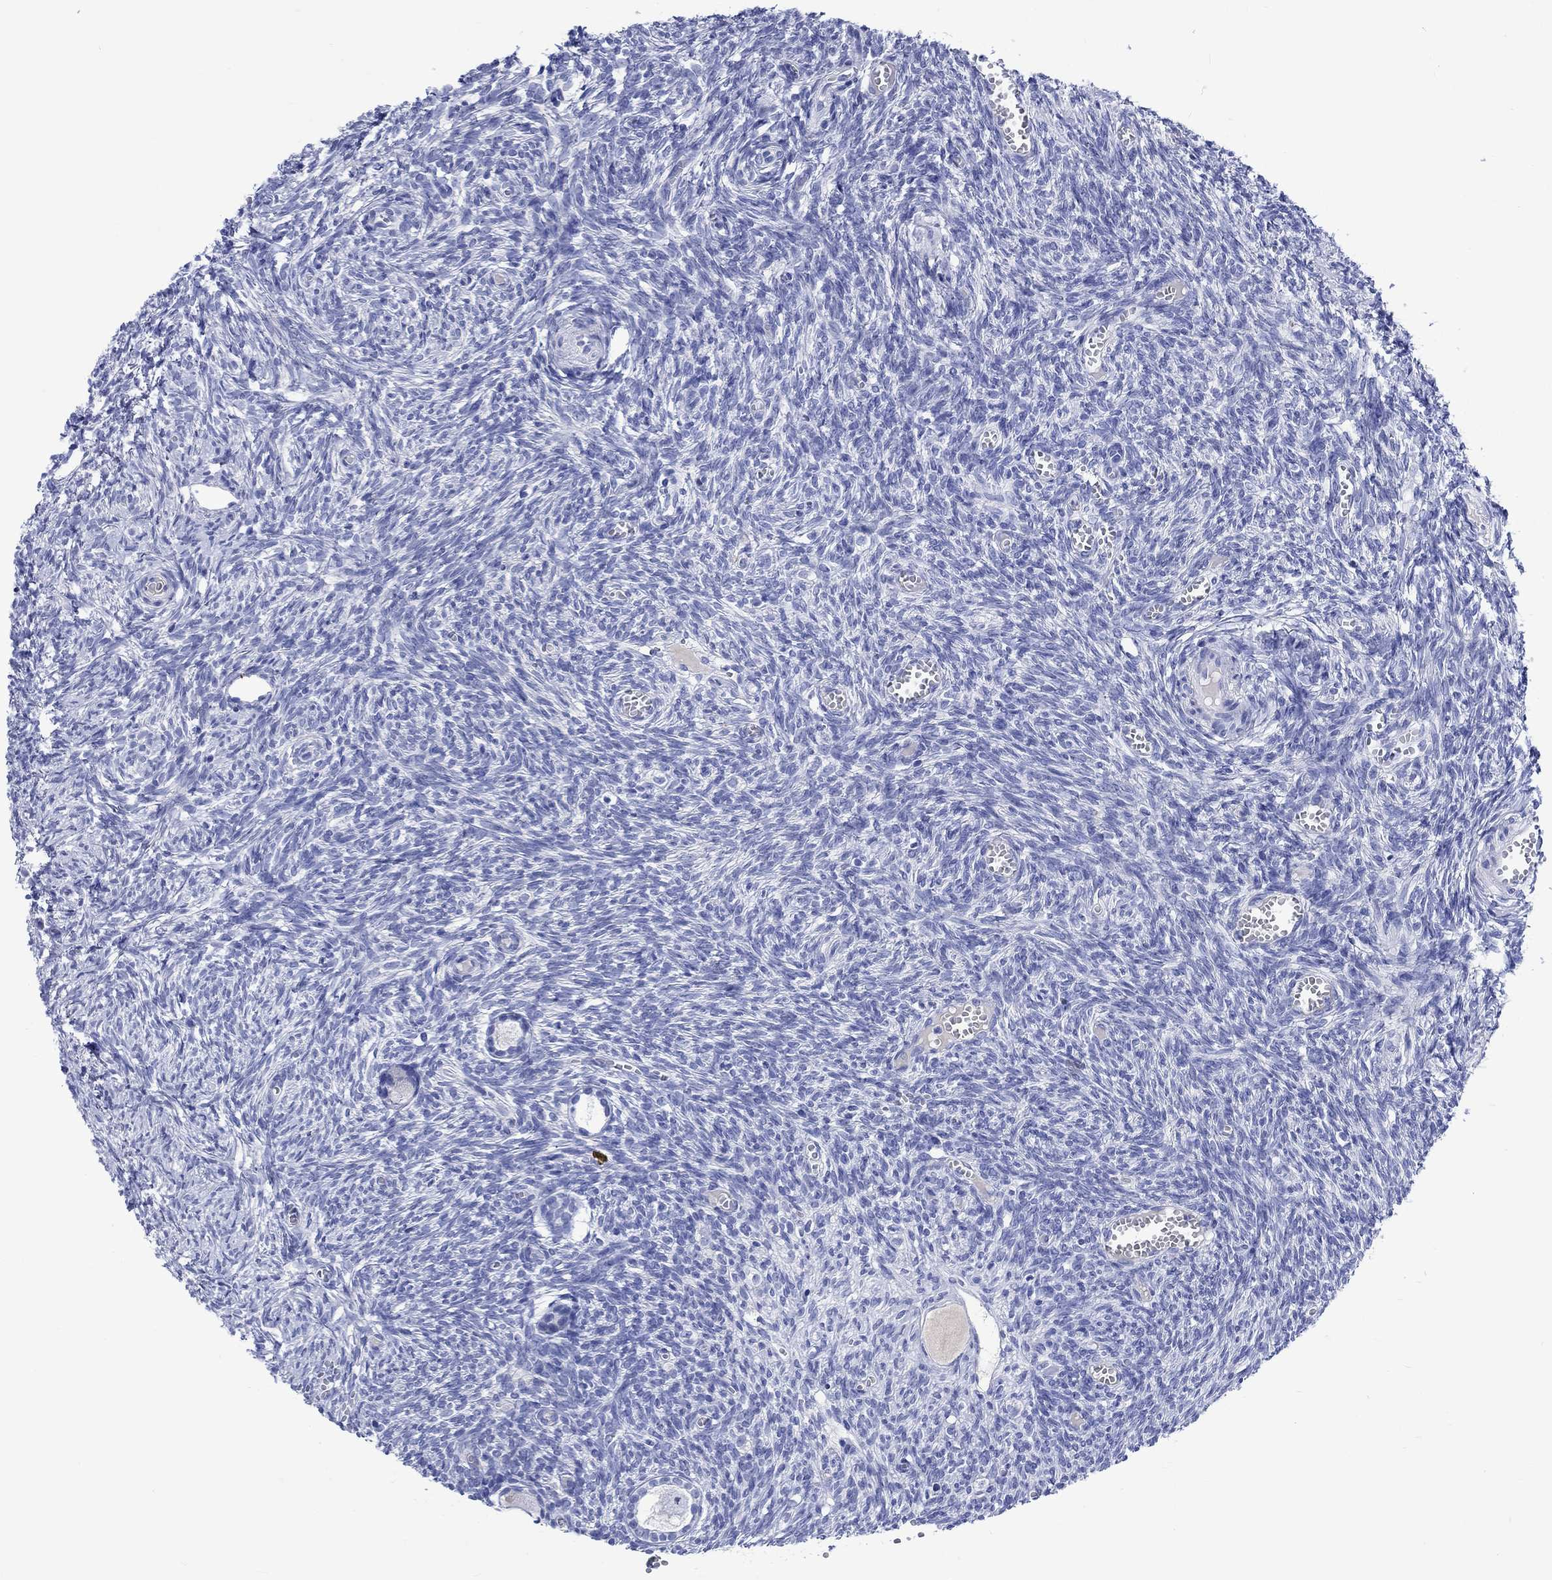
{"staining": {"intensity": "negative", "quantity": "none", "location": "none"}, "tissue": "ovary", "cell_type": "Follicle cells", "image_type": "normal", "snomed": [{"axis": "morphology", "description": "Normal tissue, NOS"}, {"axis": "topography", "description": "Ovary"}], "caption": "This is an IHC micrograph of unremarkable human ovary. There is no staining in follicle cells.", "gene": "CACNG3", "patient": {"sex": "female", "age": 43}}